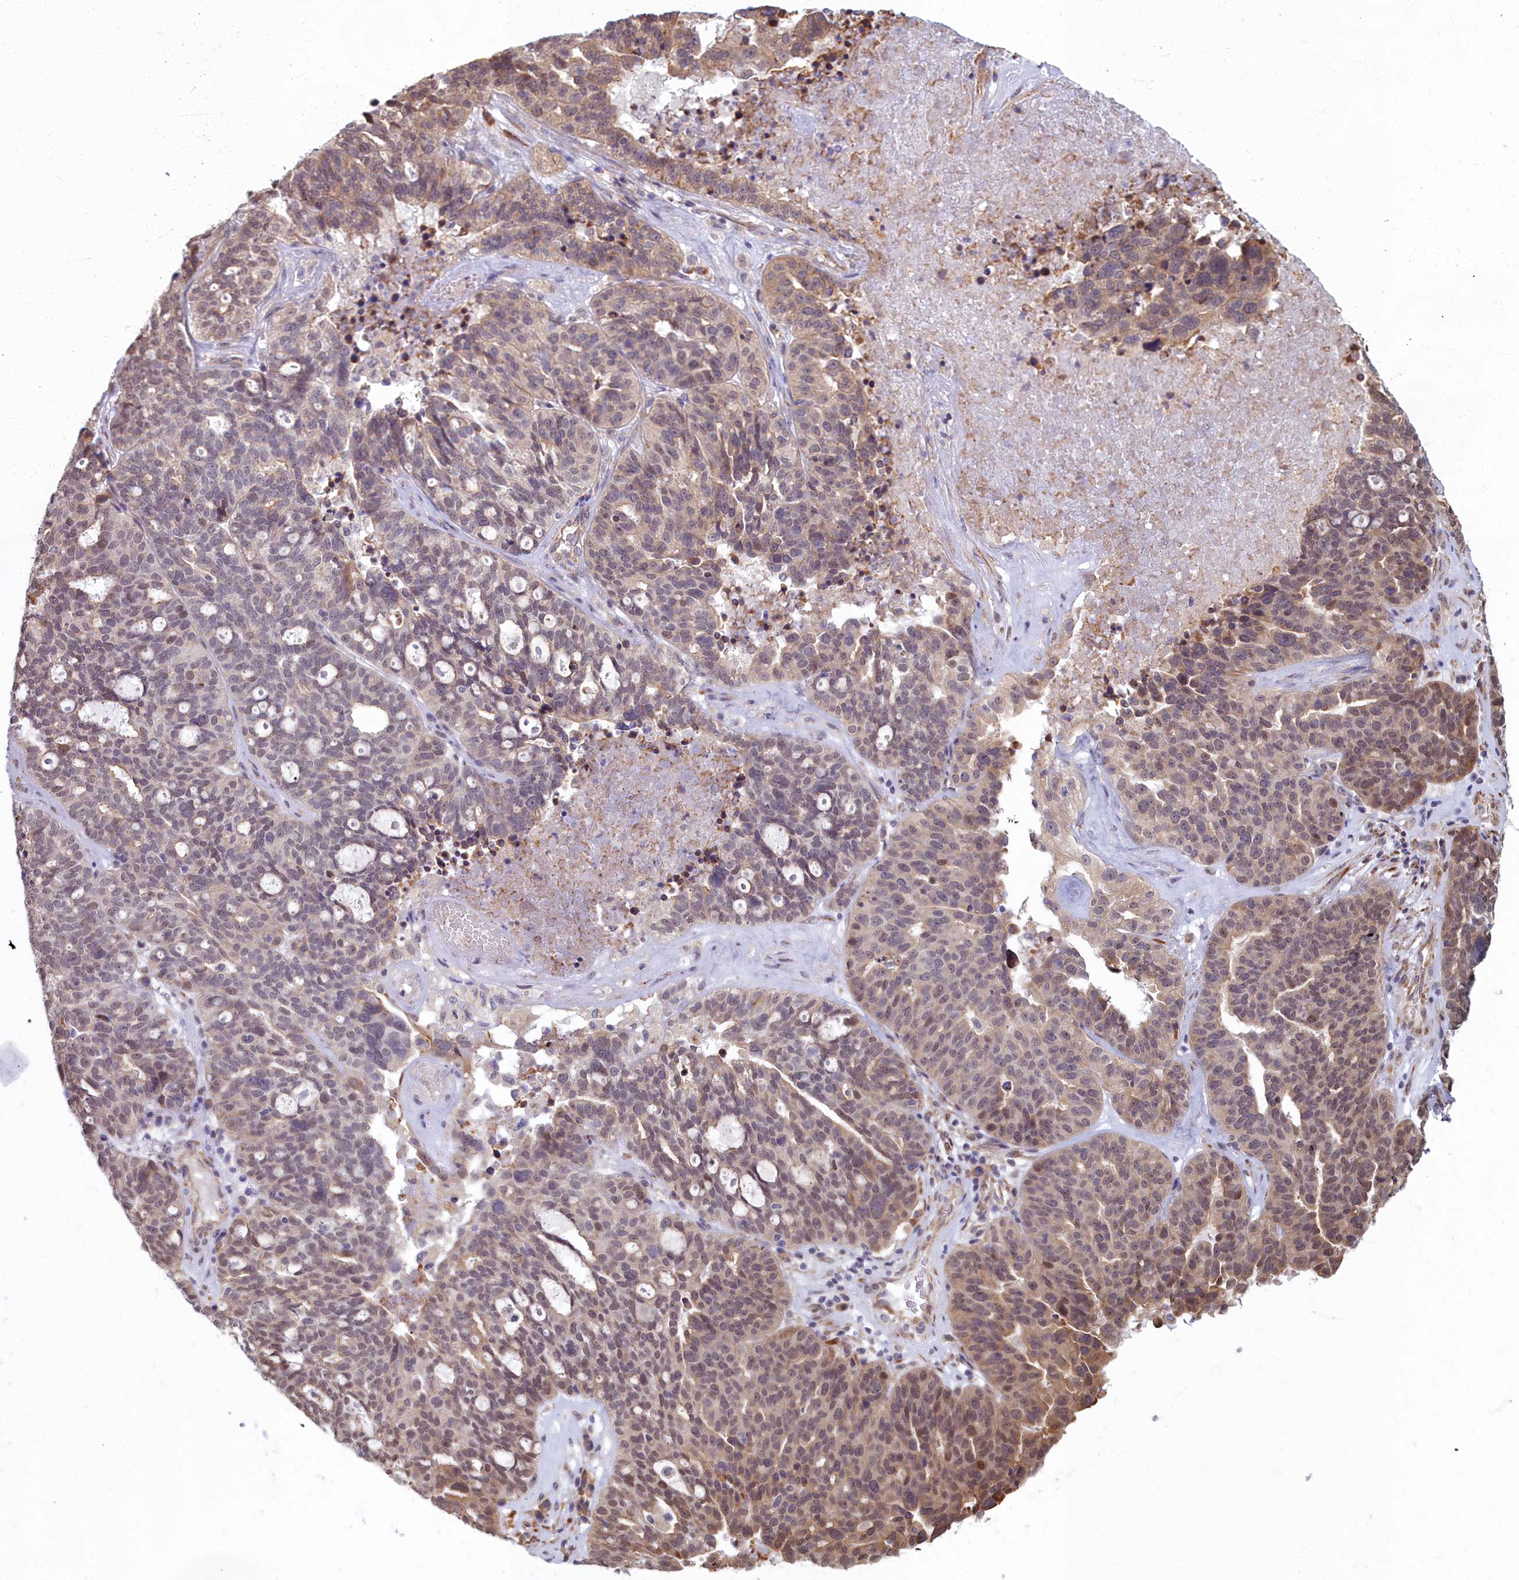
{"staining": {"intensity": "weak", "quantity": ">75%", "location": "nuclear"}, "tissue": "ovarian cancer", "cell_type": "Tumor cells", "image_type": "cancer", "snomed": [{"axis": "morphology", "description": "Cystadenocarcinoma, serous, NOS"}, {"axis": "topography", "description": "Ovary"}], "caption": "Weak nuclear staining is present in approximately >75% of tumor cells in ovarian serous cystadenocarcinoma.", "gene": "MAK16", "patient": {"sex": "female", "age": 59}}